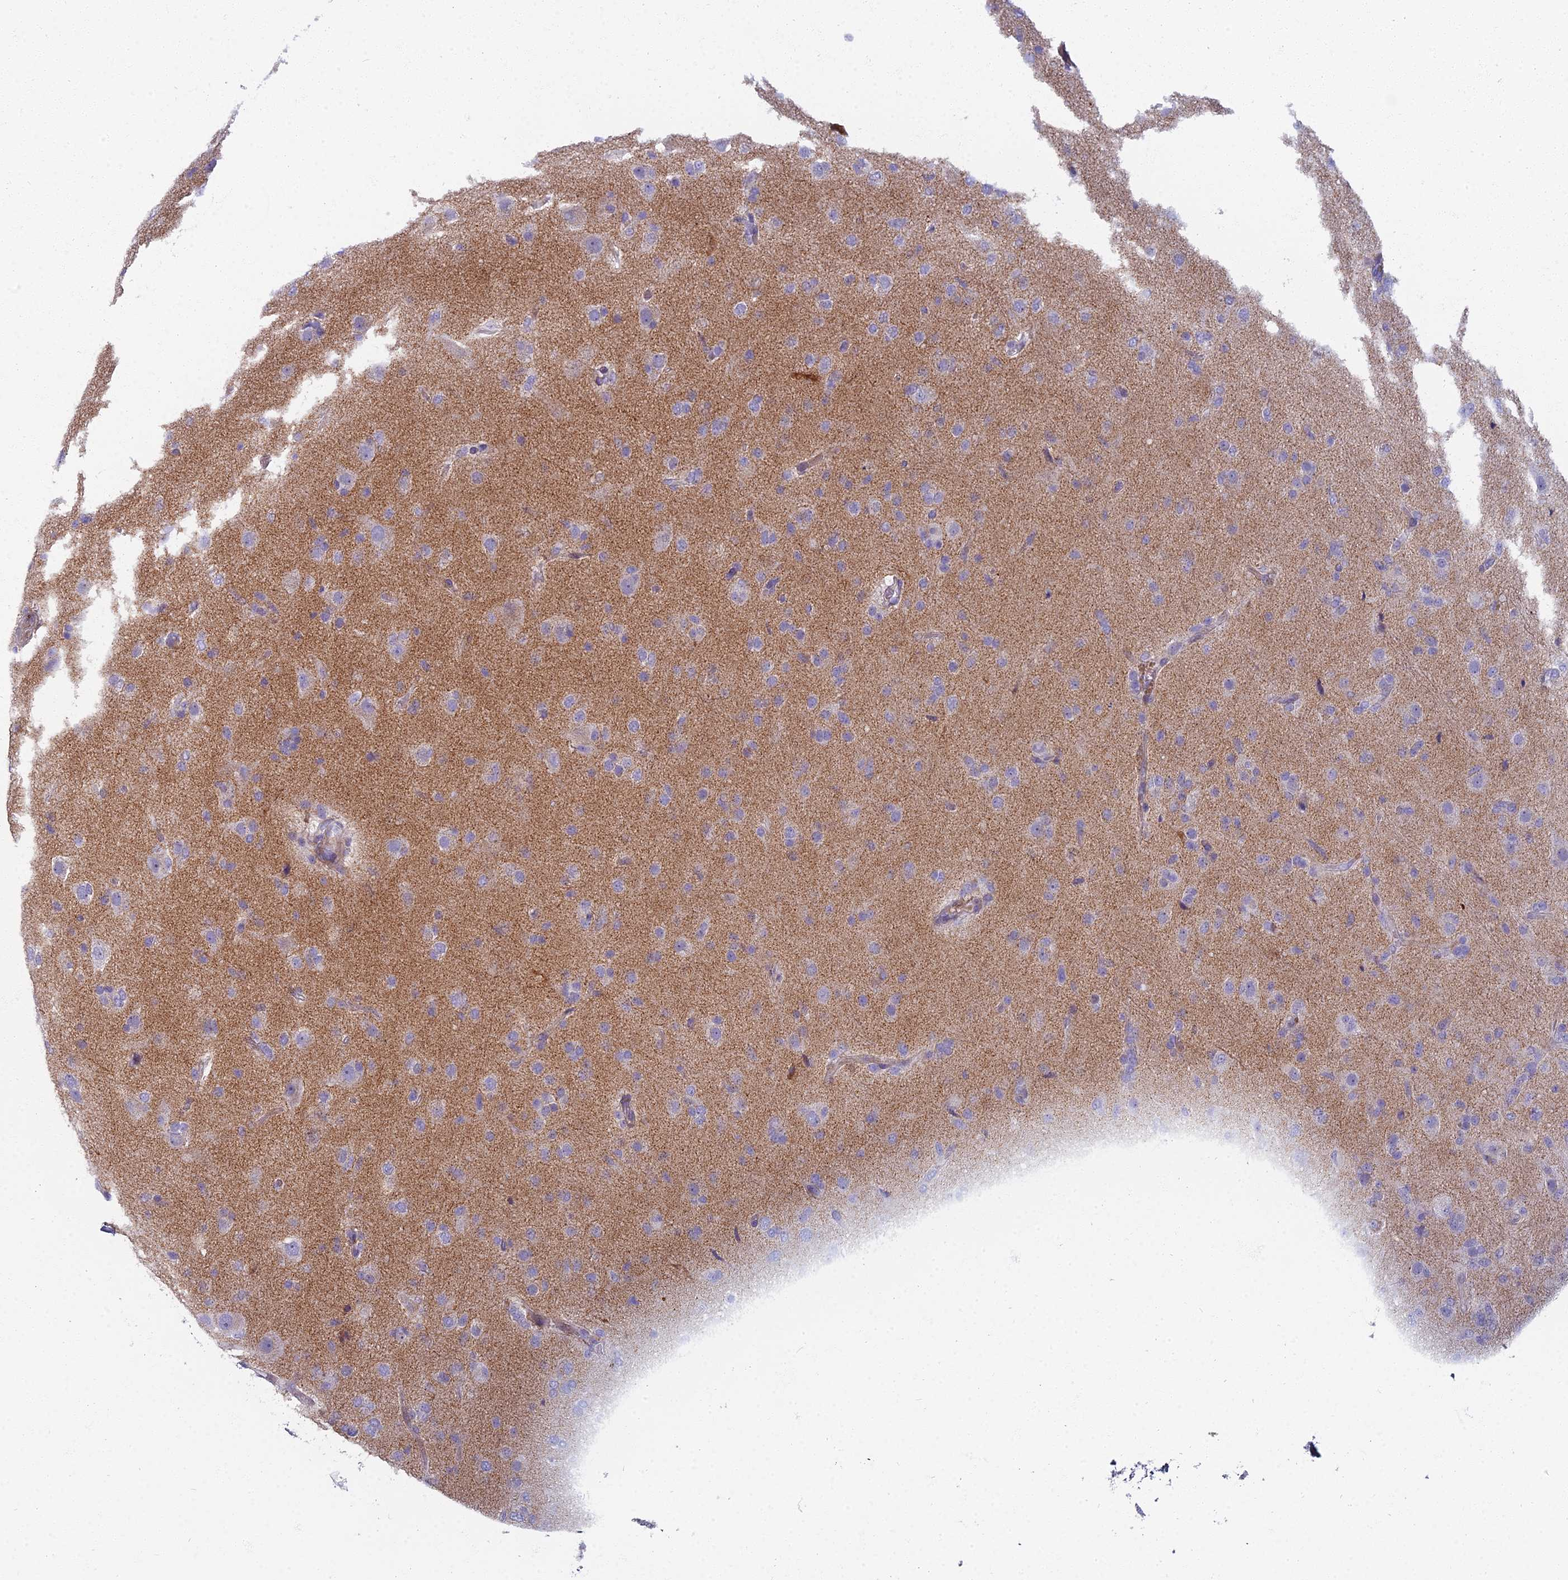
{"staining": {"intensity": "negative", "quantity": "none", "location": "none"}, "tissue": "glioma", "cell_type": "Tumor cells", "image_type": "cancer", "snomed": [{"axis": "morphology", "description": "Glioma, malignant, Low grade"}, {"axis": "topography", "description": "Brain"}], "caption": "This micrograph is of malignant glioma (low-grade) stained with immunohistochemistry (IHC) to label a protein in brown with the nuclei are counter-stained blue. There is no positivity in tumor cells. (DAB IHC, high magnification).", "gene": "ARL15", "patient": {"sex": "male", "age": 65}}